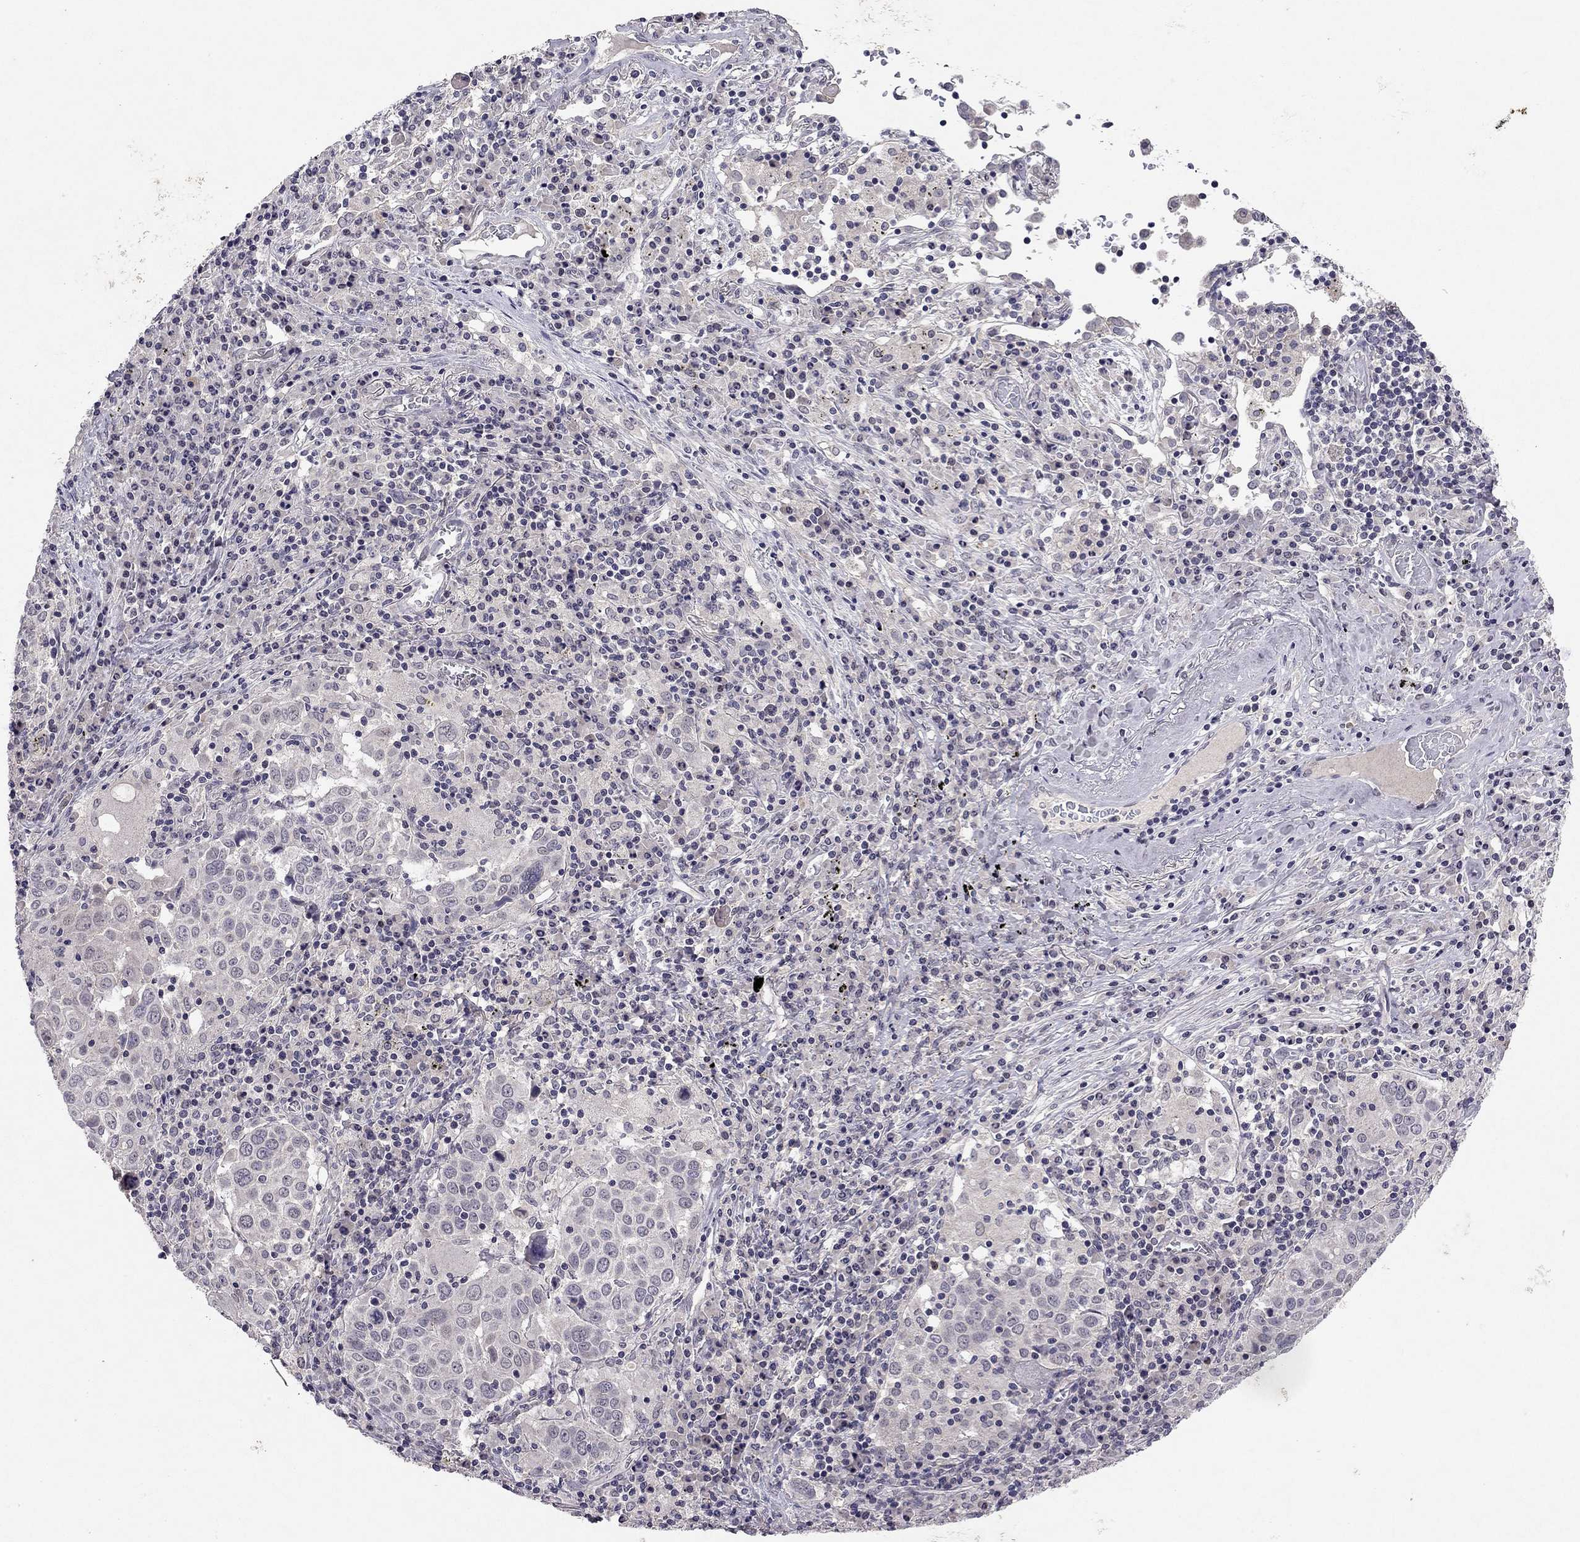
{"staining": {"intensity": "negative", "quantity": "none", "location": "none"}, "tissue": "lung cancer", "cell_type": "Tumor cells", "image_type": "cancer", "snomed": [{"axis": "morphology", "description": "Squamous cell carcinoma, NOS"}, {"axis": "topography", "description": "Lung"}], "caption": "There is no significant staining in tumor cells of lung cancer (squamous cell carcinoma).", "gene": "ESR2", "patient": {"sex": "male", "age": 57}}